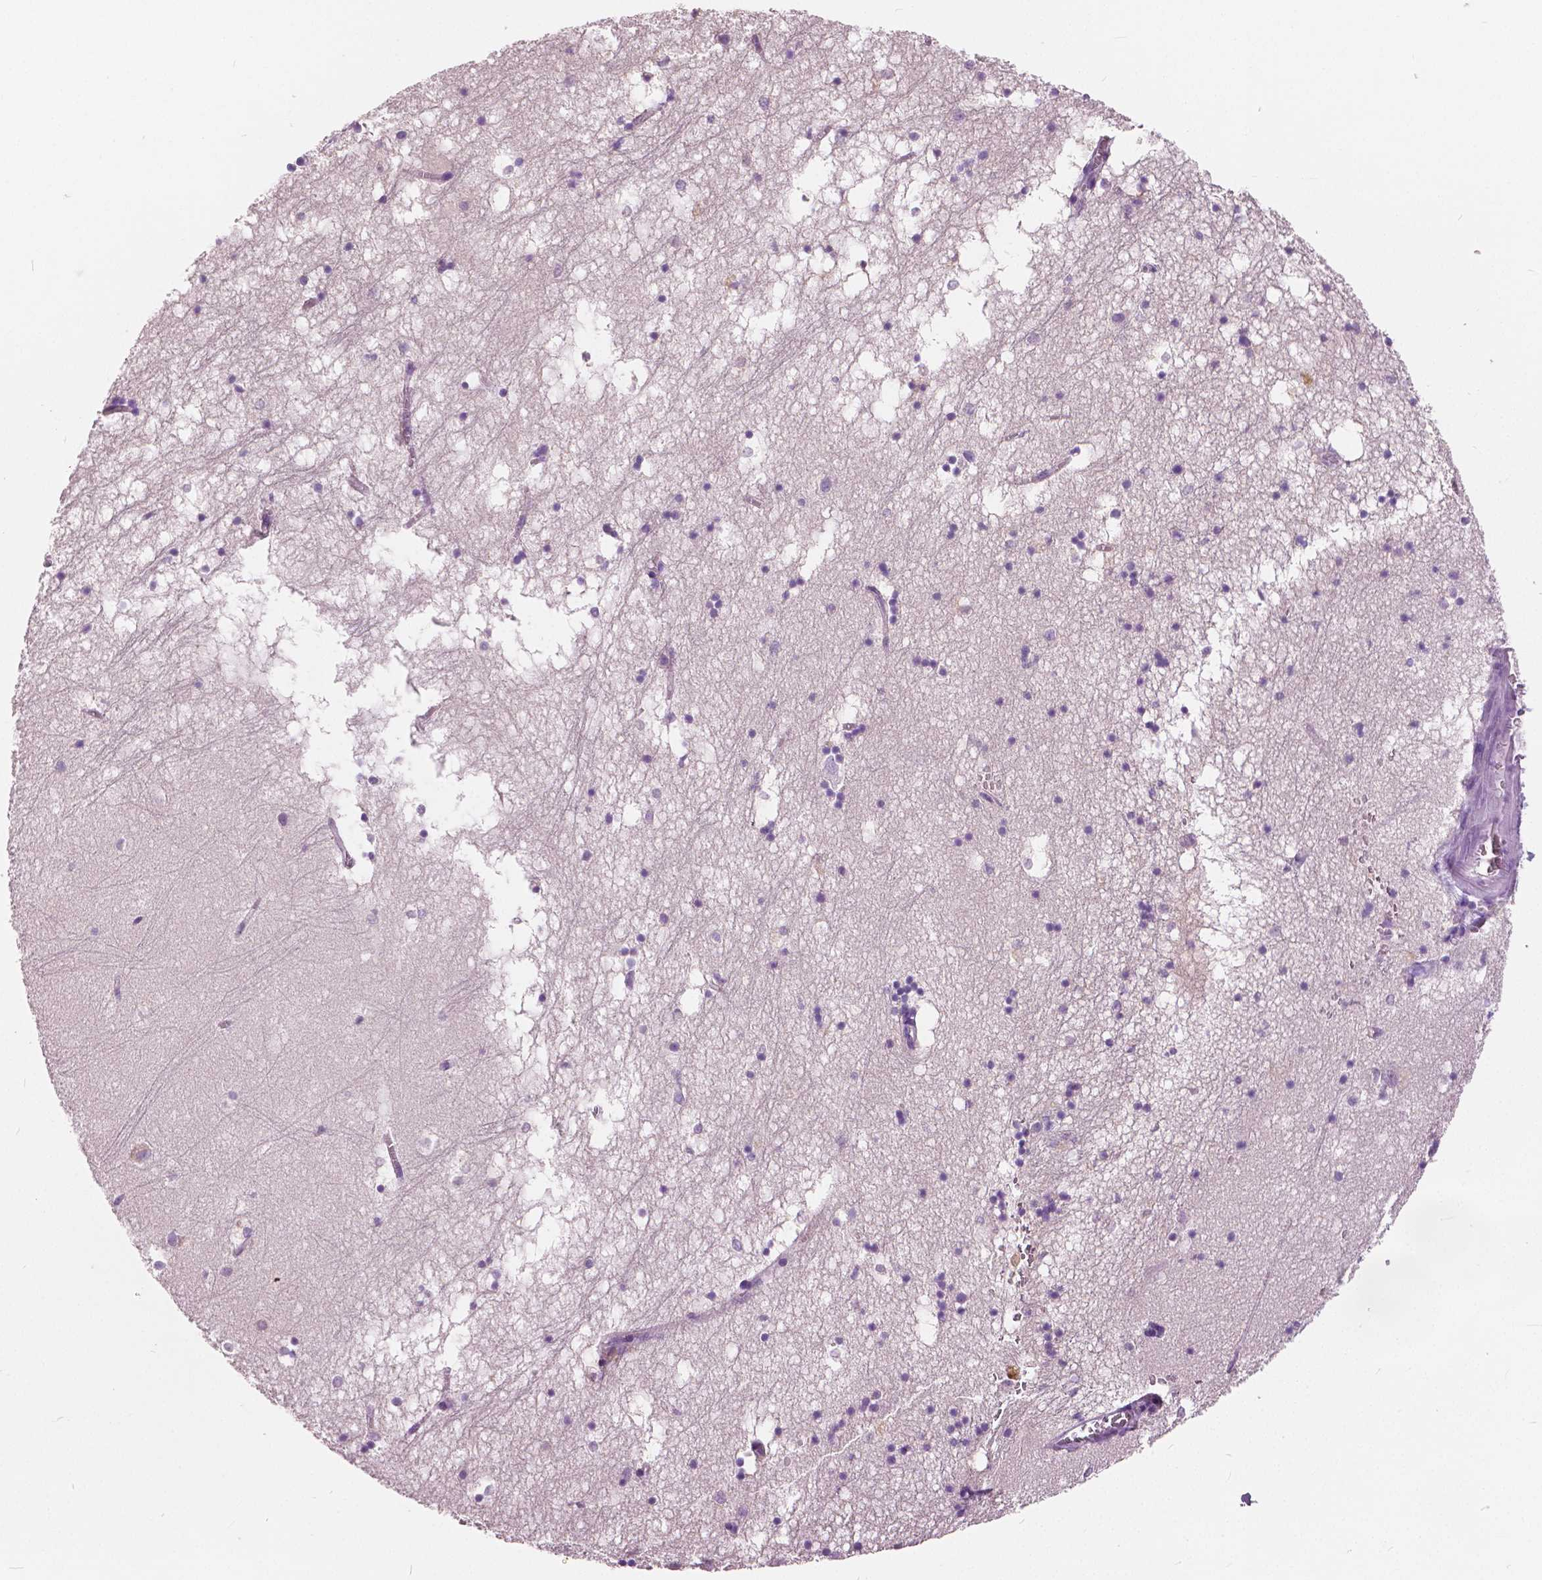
{"staining": {"intensity": "negative", "quantity": "none", "location": "none"}, "tissue": "hippocampus", "cell_type": "Glial cells", "image_type": "normal", "snomed": [{"axis": "morphology", "description": "Normal tissue, NOS"}, {"axis": "topography", "description": "Hippocampus"}], "caption": "Histopathology image shows no significant protein expression in glial cells of benign hippocampus. (Brightfield microscopy of DAB immunohistochemistry at high magnification).", "gene": "TKFC", "patient": {"sex": "male", "age": 58}}